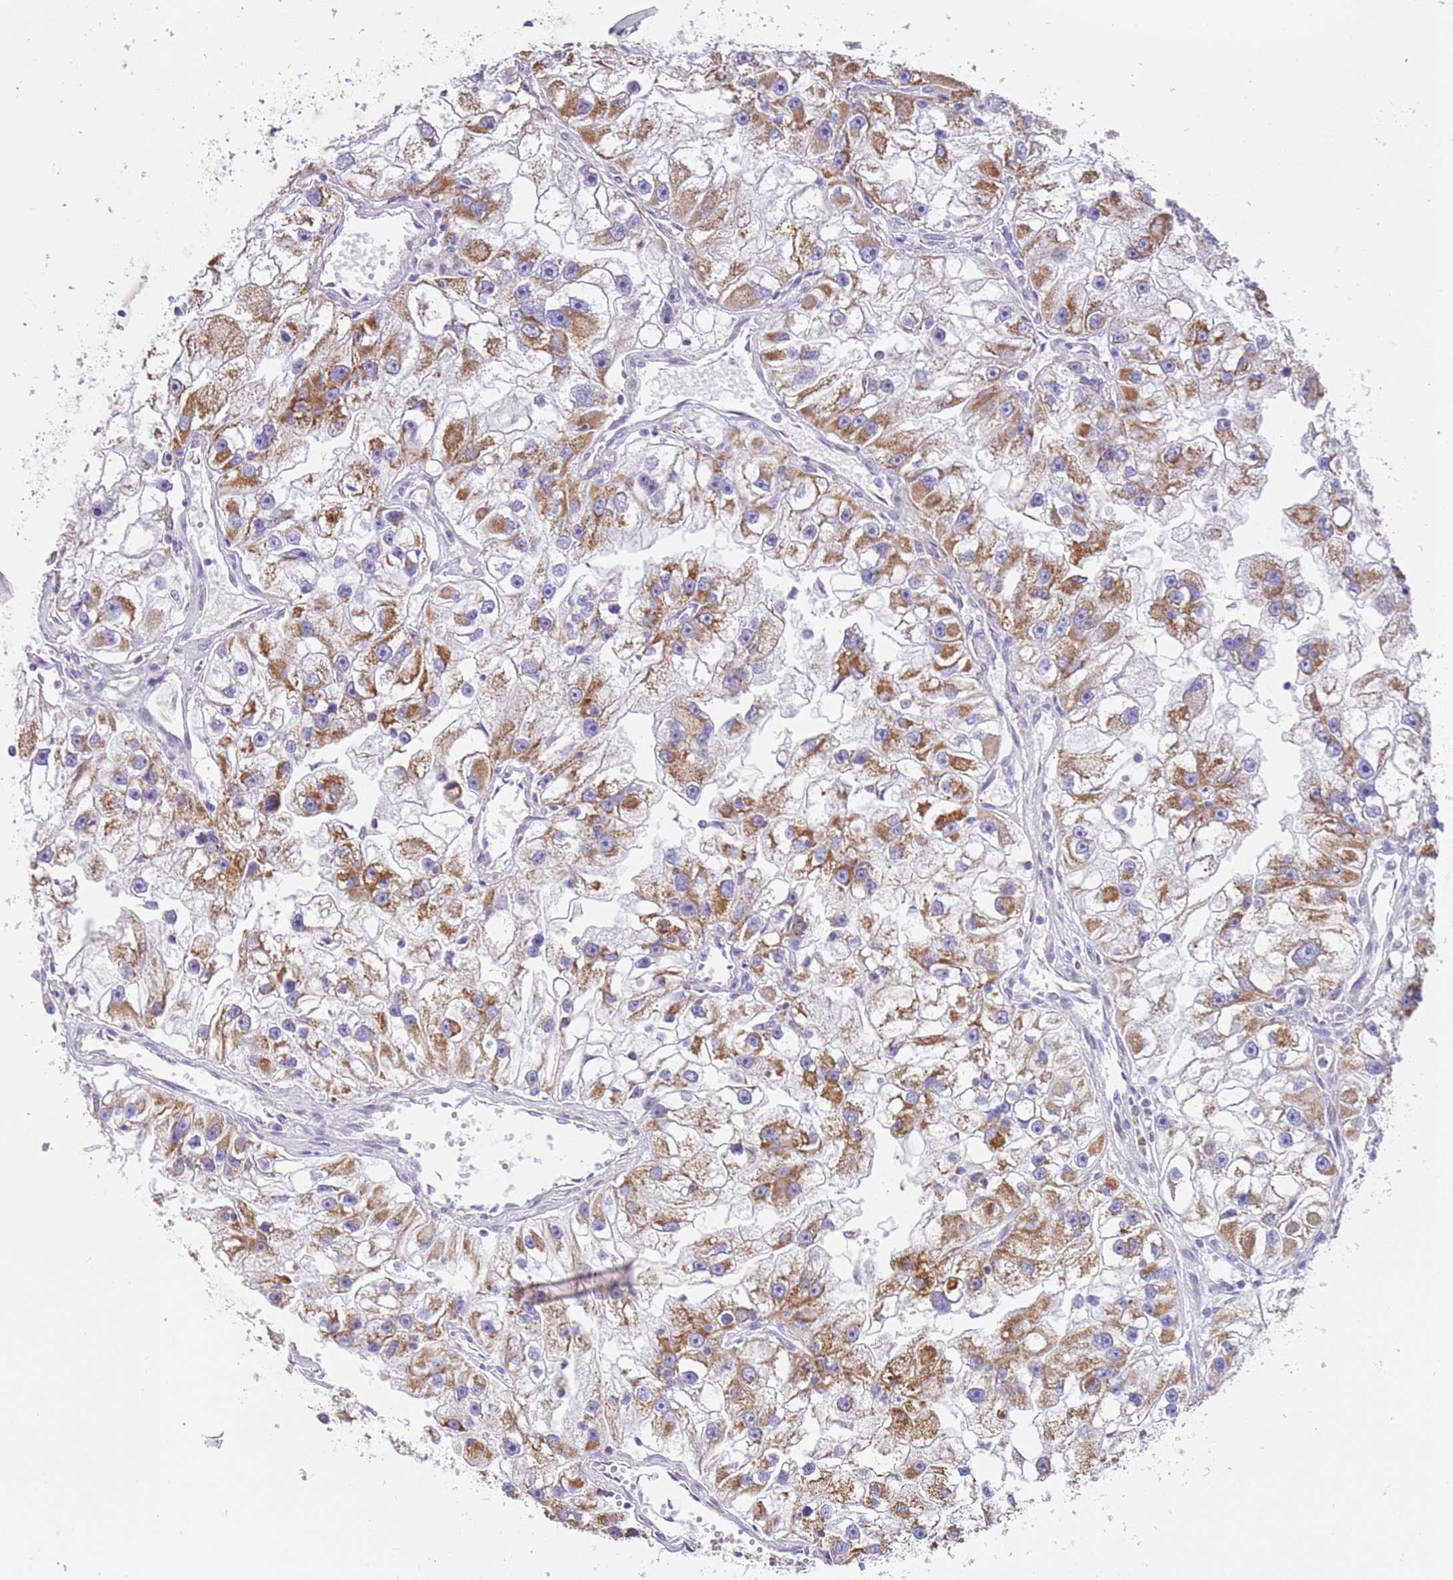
{"staining": {"intensity": "moderate", "quantity": ">75%", "location": "cytoplasmic/membranous"}, "tissue": "renal cancer", "cell_type": "Tumor cells", "image_type": "cancer", "snomed": [{"axis": "morphology", "description": "Adenocarcinoma, NOS"}, {"axis": "topography", "description": "Kidney"}], "caption": "Immunohistochemistry image of neoplastic tissue: renal cancer (adenocarcinoma) stained using immunohistochemistry exhibits medium levels of moderate protein expression localized specifically in the cytoplasmic/membranous of tumor cells, appearing as a cytoplasmic/membranous brown color.", "gene": "SUCLG2", "patient": {"sex": "male", "age": 63}}